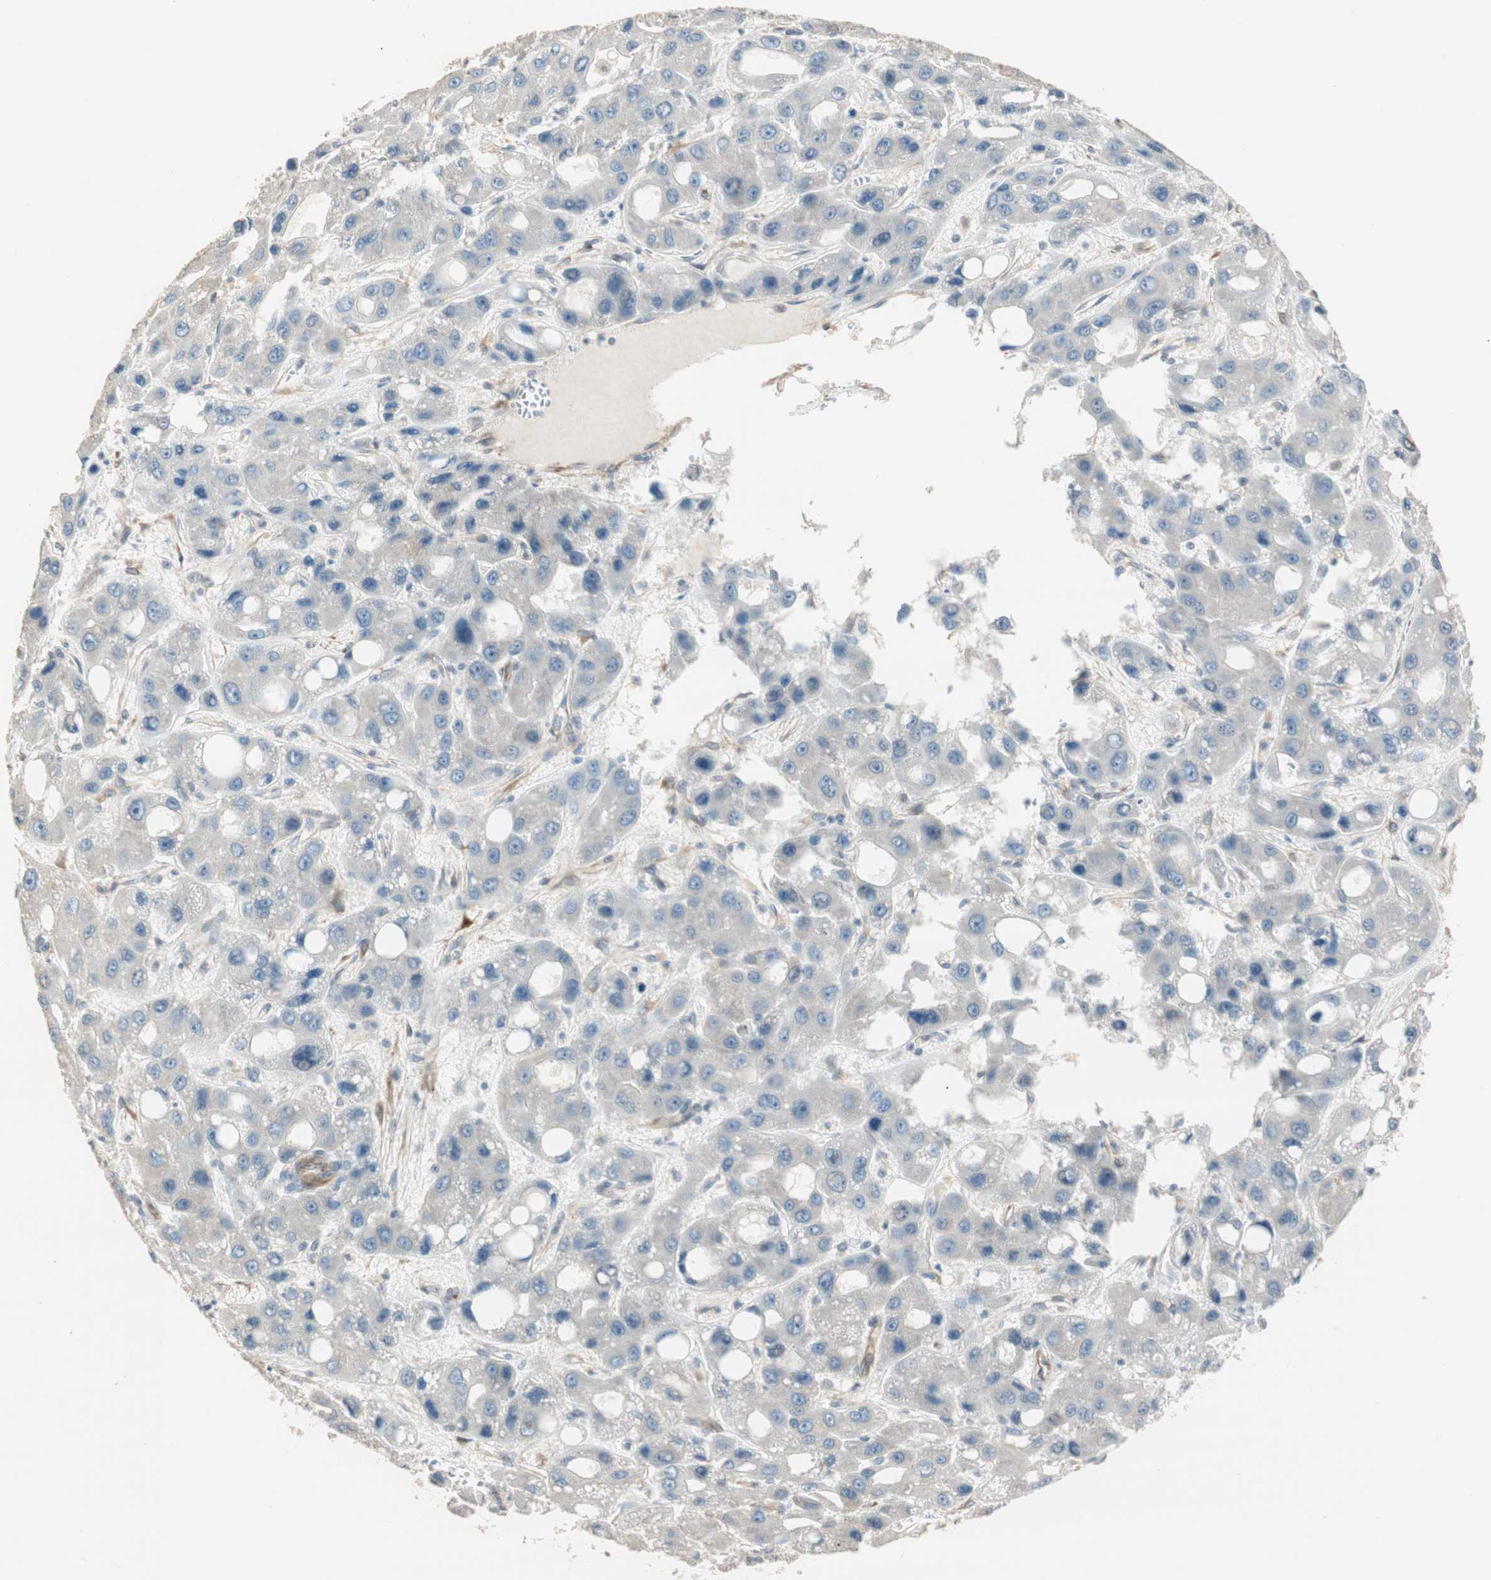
{"staining": {"intensity": "weak", "quantity": "<25%", "location": "cytoplasmic/membranous"}, "tissue": "liver cancer", "cell_type": "Tumor cells", "image_type": "cancer", "snomed": [{"axis": "morphology", "description": "Carcinoma, Hepatocellular, NOS"}, {"axis": "topography", "description": "Liver"}], "caption": "High power microscopy image of an immunohistochemistry (IHC) histopathology image of liver cancer (hepatocellular carcinoma), revealing no significant staining in tumor cells.", "gene": "TASOR", "patient": {"sex": "male", "age": 55}}